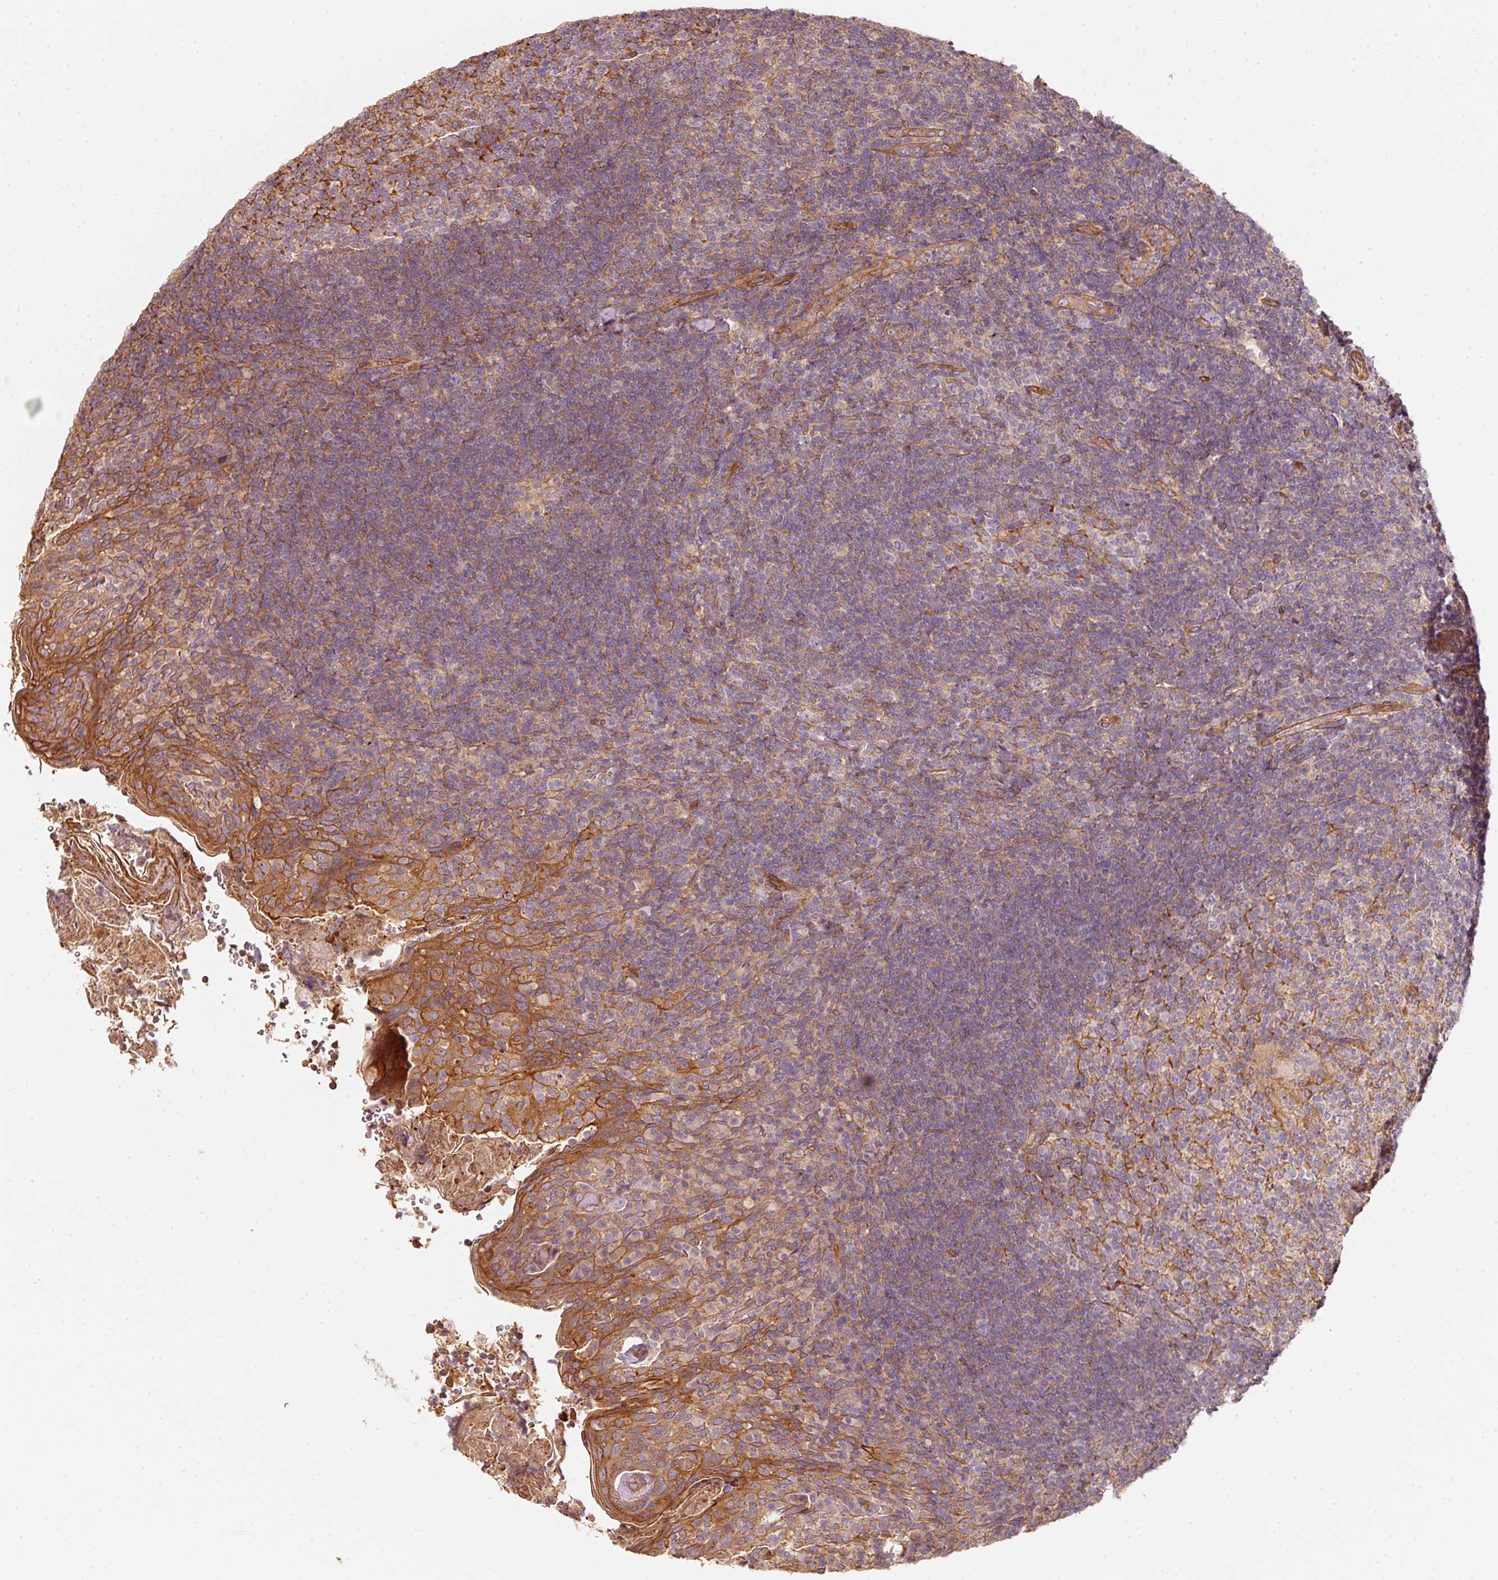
{"staining": {"intensity": "negative", "quantity": "none", "location": "none"}, "tissue": "tonsil", "cell_type": "Germinal center cells", "image_type": "normal", "snomed": [{"axis": "morphology", "description": "Normal tissue, NOS"}, {"axis": "topography", "description": "Tonsil"}], "caption": "Germinal center cells are negative for protein expression in normal human tonsil. The staining is performed using DAB brown chromogen with nuclei counter-stained in using hematoxylin.", "gene": "CEP95", "patient": {"sex": "female", "age": 10}}